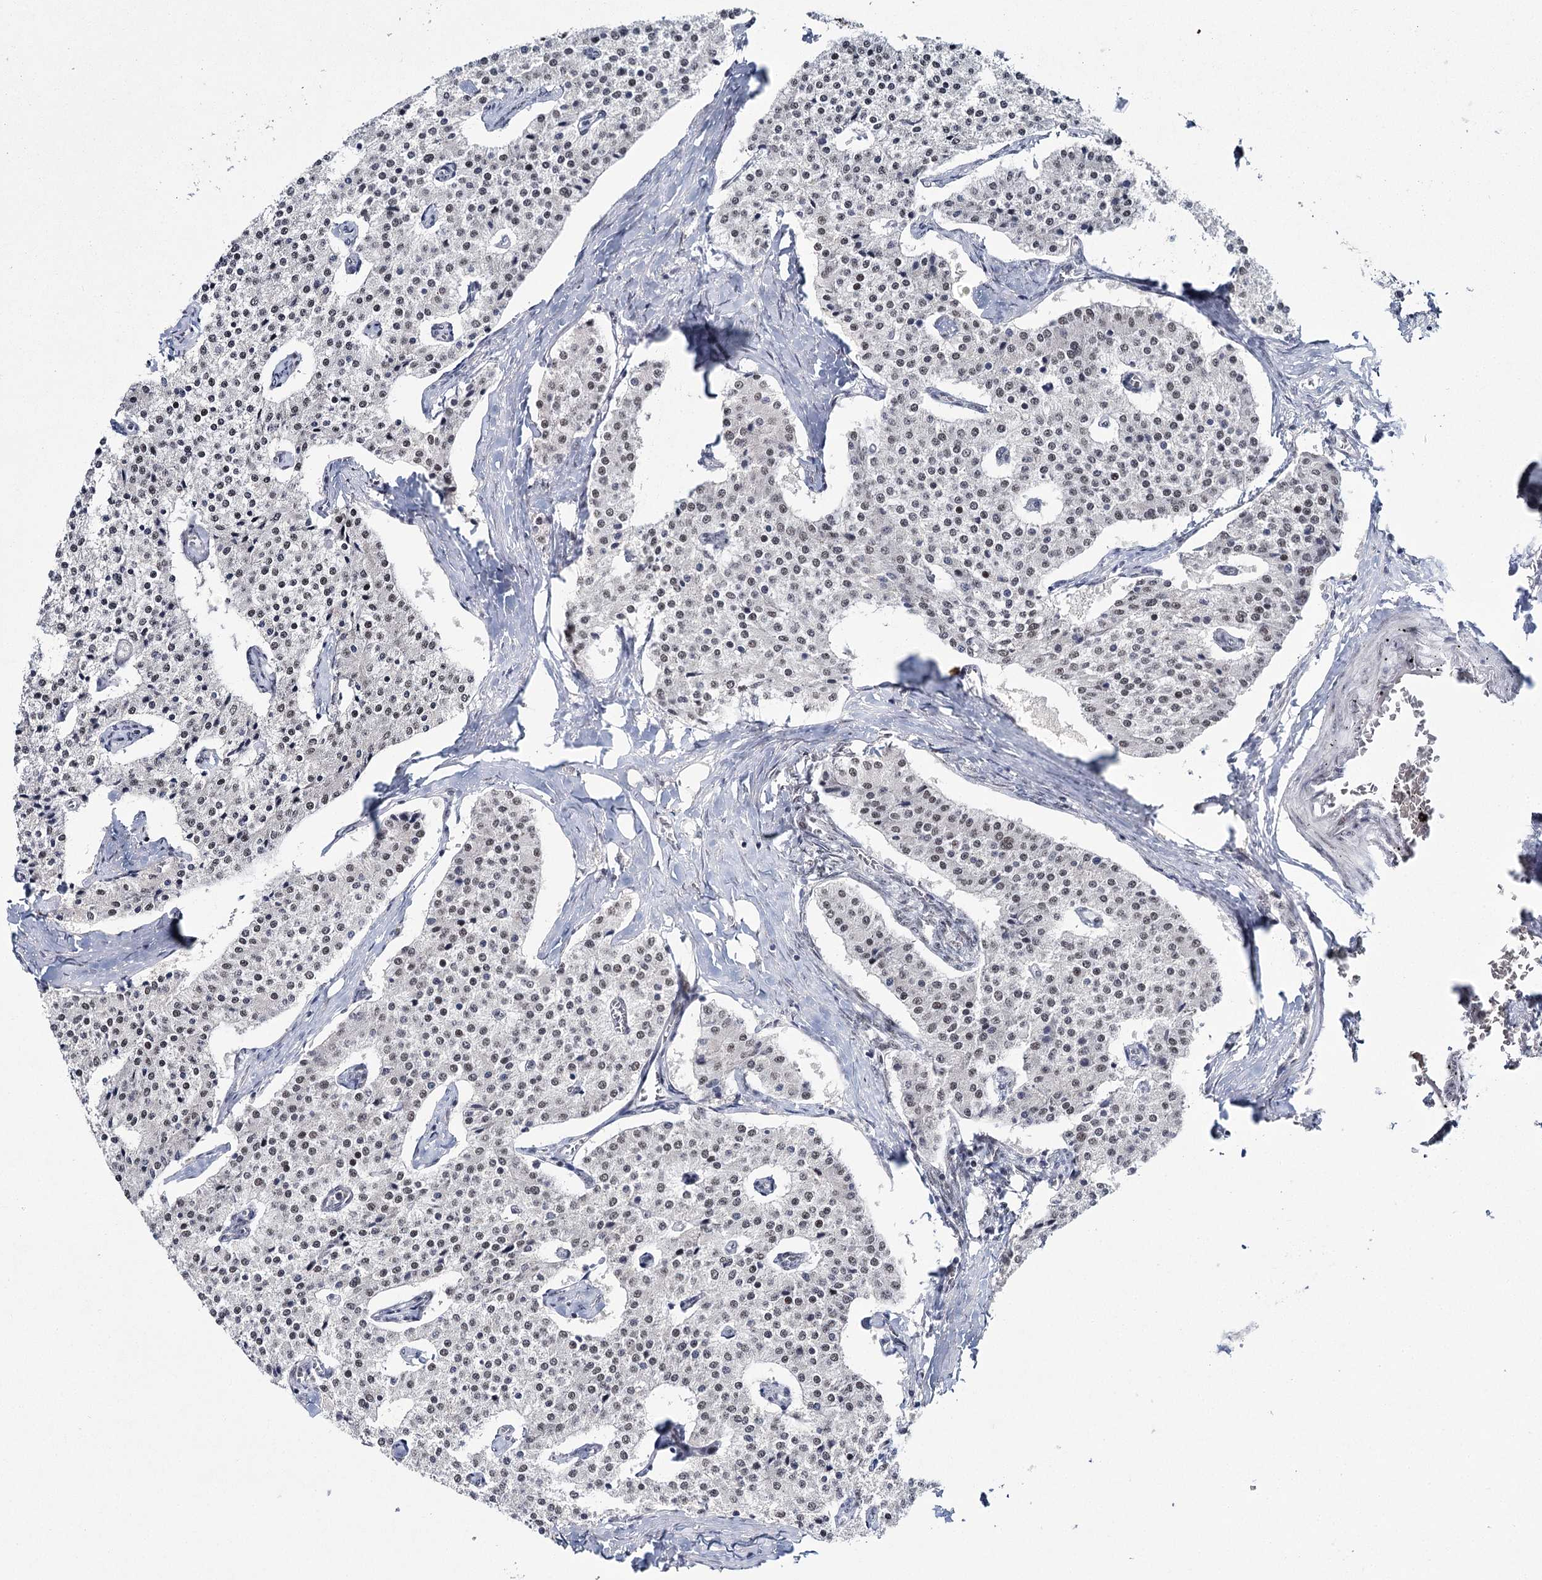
{"staining": {"intensity": "weak", "quantity": "25%-75%", "location": "nuclear"}, "tissue": "carcinoid", "cell_type": "Tumor cells", "image_type": "cancer", "snomed": [{"axis": "morphology", "description": "Carcinoid, malignant, NOS"}, {"axis": "topography", "description": "Colon"}], "caption": "There is low levels of weak nuclear staining in tumor cells of malignant carcinoid, as demonstrated by immunohistochemical staining (brown color).", "gene": "SCAF8", "patient": {"sex": "female", "age": 52}}